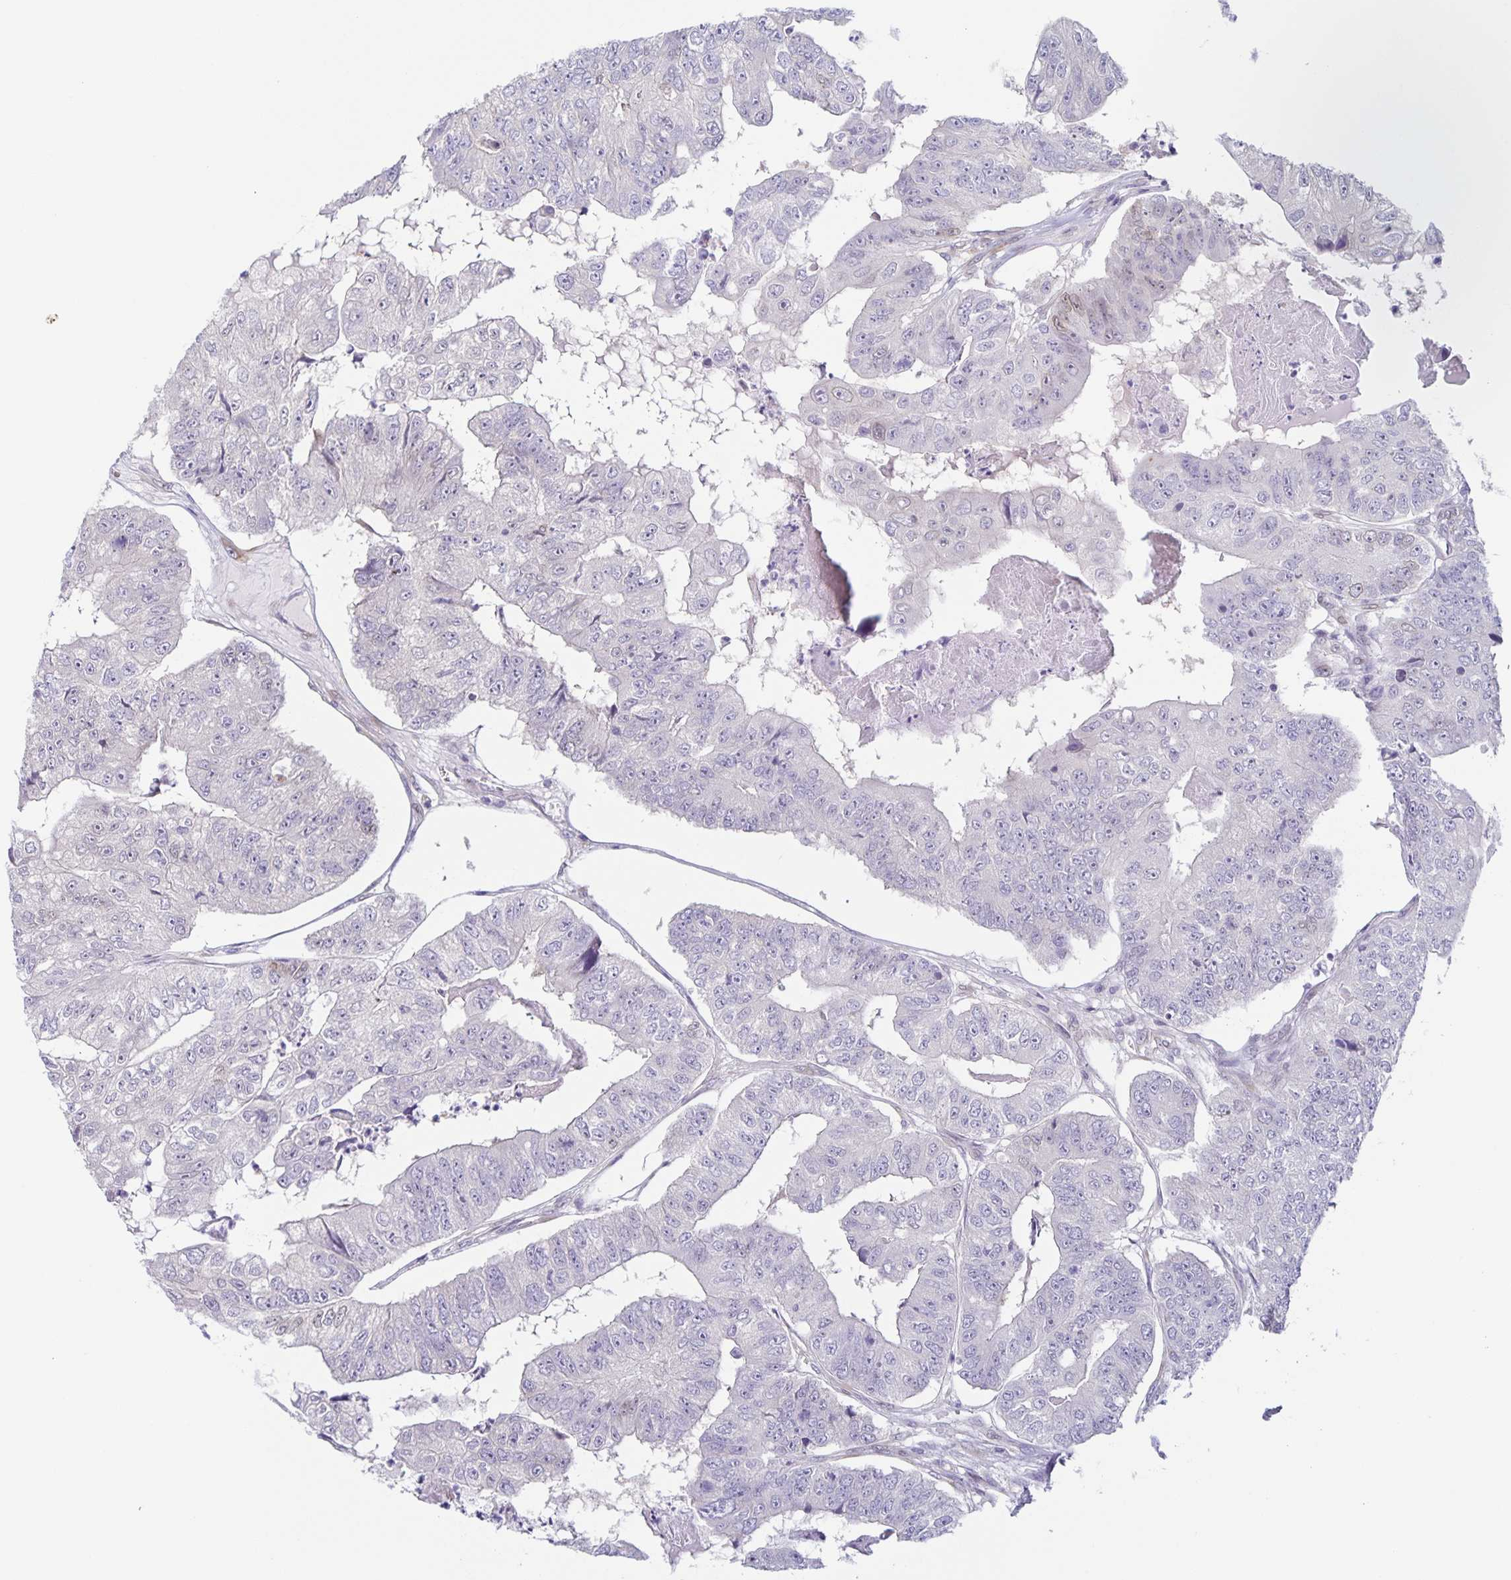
{"staining": {"intensity": "weak", "quantity": "<25%", "location": "cytoplasmic/membranous,nuclear"}, "tissue": "colorectal cancer", "cell_type": "Tumor cells", "image_type": "cancer", "snomed": [{"axis": "morphology", "description": "Adenocarcinoma, NOS"}, {"axis": "topography", "description": "Colon"}], "caption": "High magnification brightfield microscopy of adenocarcinoma (colorectal) stained with DAB (brown) and counterstained with hematoxylin (blue): tumor cells show no significant staining.", "gene": "SYNE2", "patient": {"sex": "female", "age": 67}}